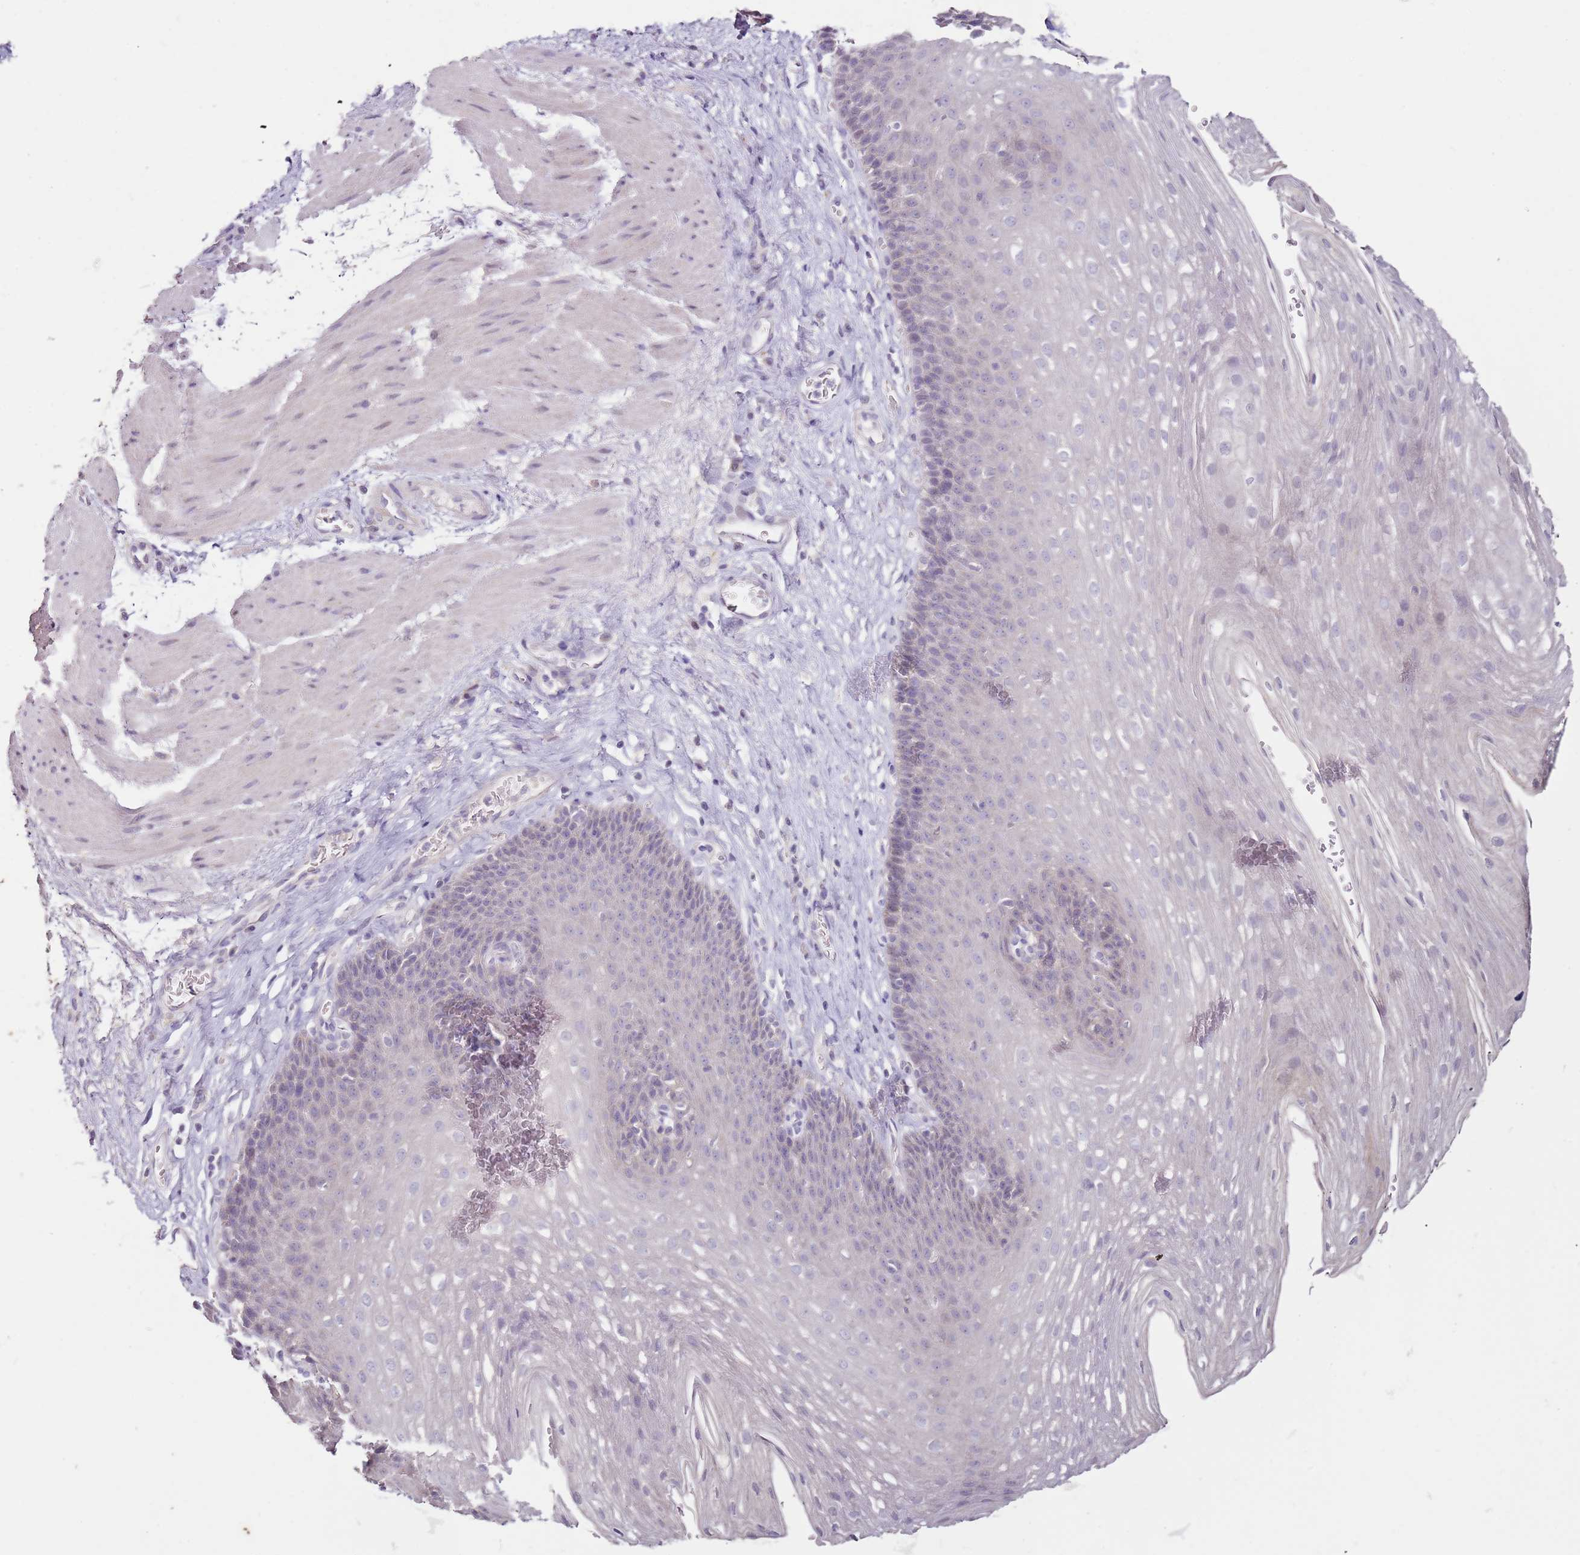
{"staining": {"intensity": "negative", "quantity": "none", "location": "none"}, "tissue": "esophagus", "cell_type": "Squamous epithelial cells", "image_type": "normal", "snomed": [{"axis": "morphology", "description": "Normal tissue, NOS"}, {"axis": "topography", "description": "Esophagus"}], "caption": "Immunohistochemical staining of benign human esophagus exhibits no significant positivity in squamous epithelial cells.", "gene": "MDH1", "patient": {"sex": "female", "age": 66}}